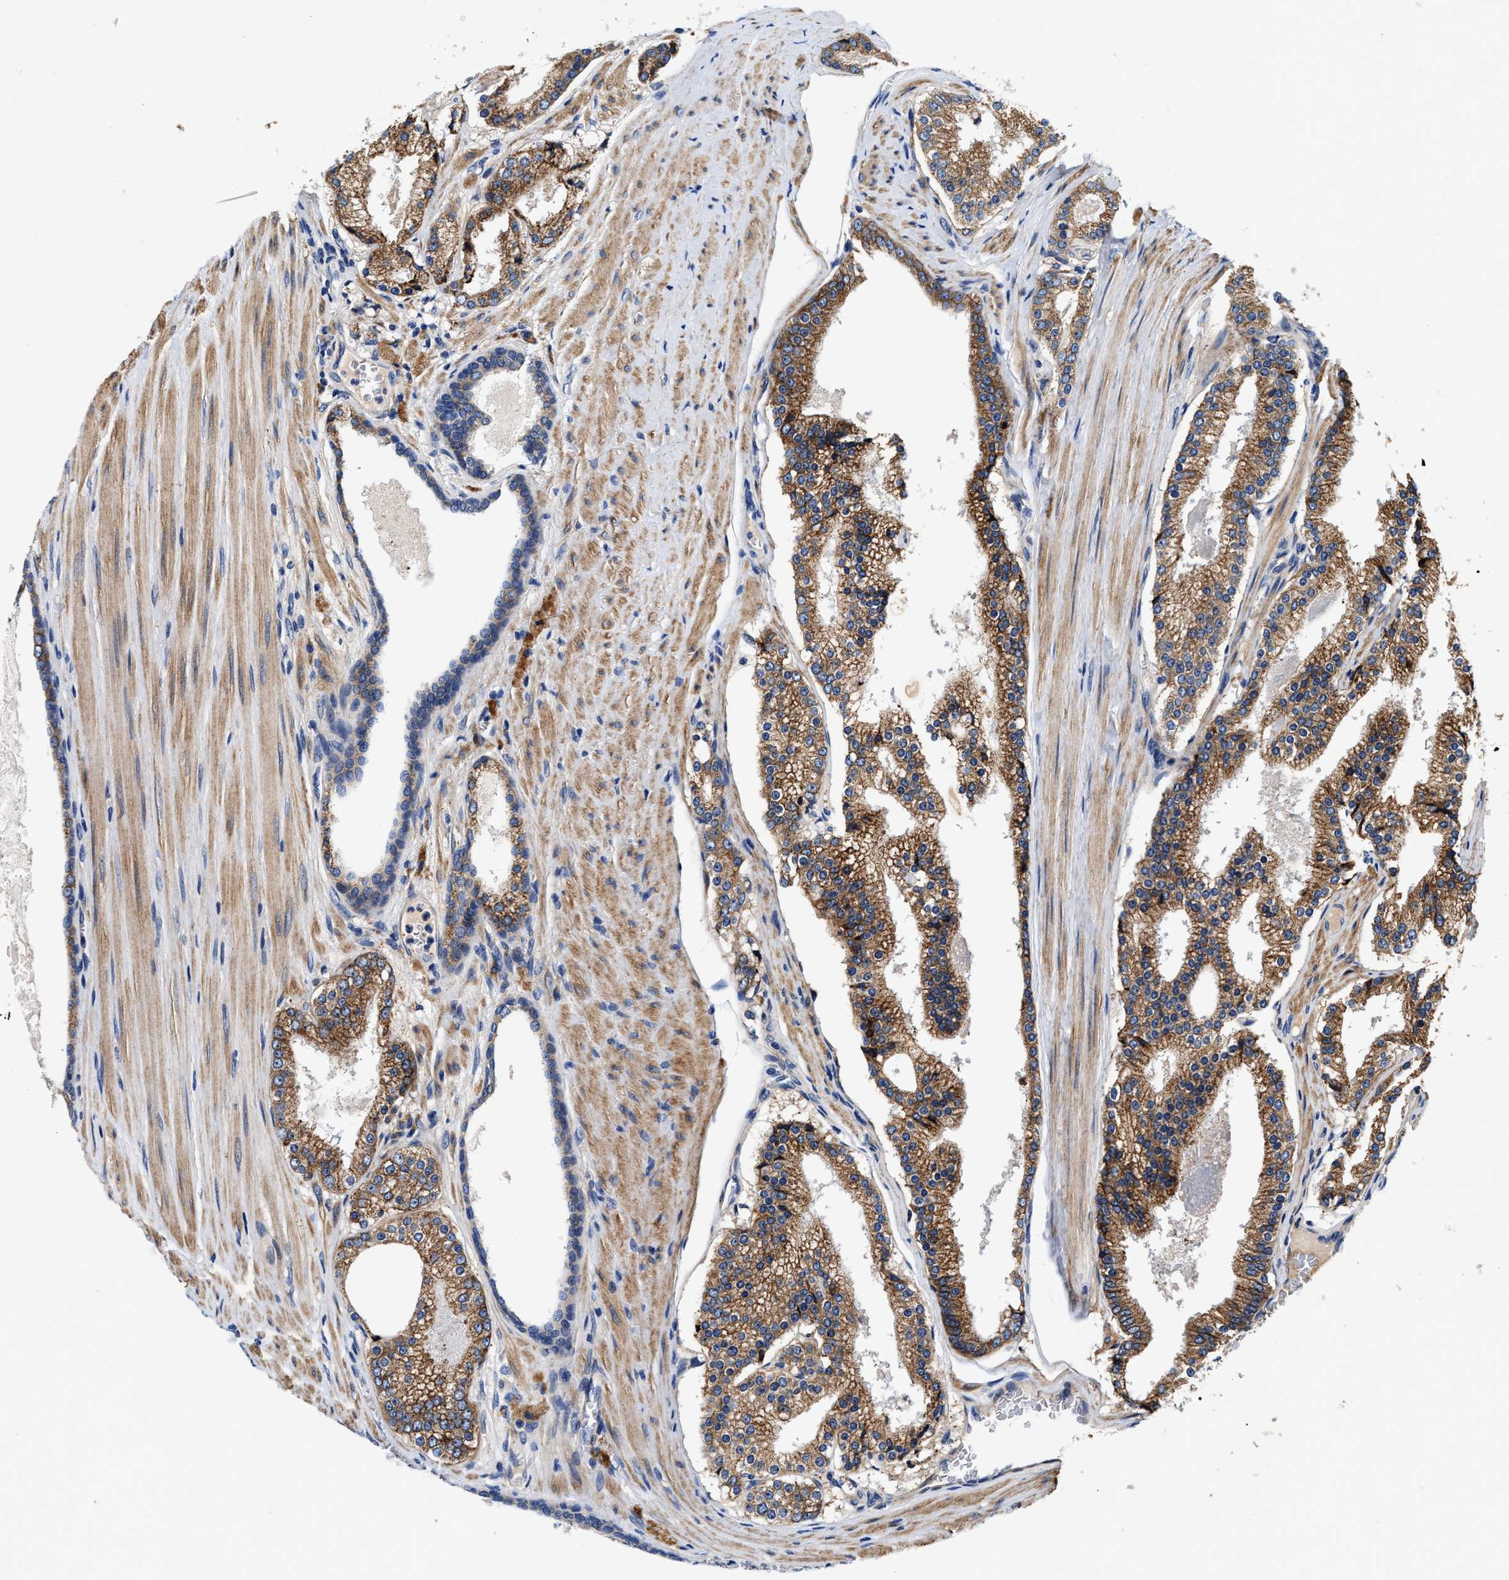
{"staining": {"intensity": "moderate", "quantity": ">75%", "location": "cytoplasmic/membranous"}, "tissue": "prostate cancer", "cell_type": "Tumor cells", "image_type": "cancer", "snomed": [{"axis": "morphology", "description": "Adenocarcinoma, Low grade"}, {"axis": "topography", "description": "Prostate"}], "caption": "A brown stain highlights moderate cytoplasmic/membranous expression of a protein in prostate adenocarcinoma (low-grade) tumor cells. (Brightfield microscopy of DAB IHC at high magnification).", "gene": "SLC12A2", "patient": {"sex": "male", "age": 70}}